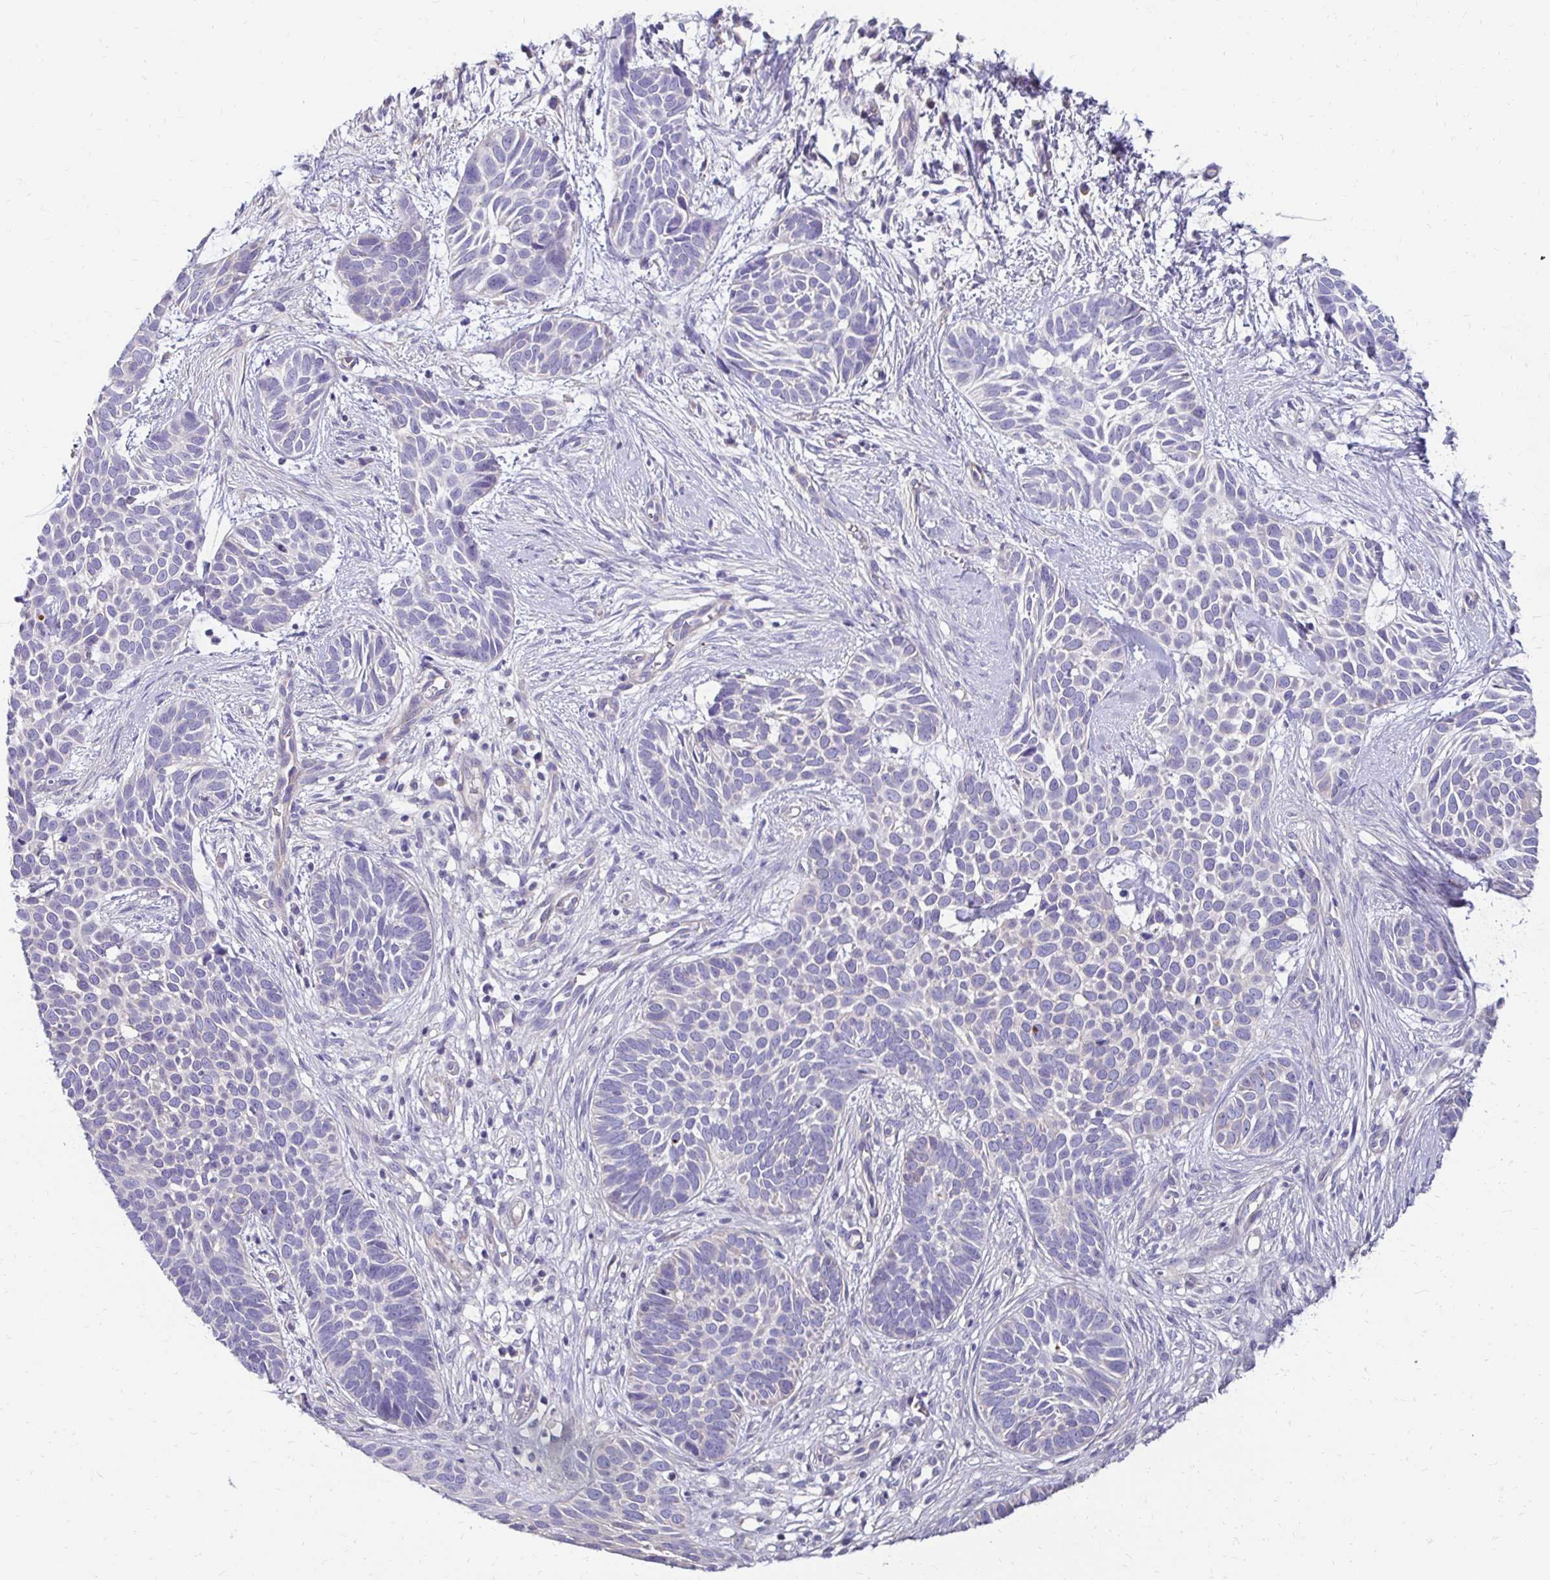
{"staining": {"intensity": "negative", "quantity": "none", "location": "none"}, "tissue": "skin cancer", "cell_type": "Tumor cells", "image_type": "cancer", "snomed": [{"axis": "morphology", "description": "Basal cell carcinoma"}, {"axis": "topography", "description": "Skin"}], "caption": "This photomicrograph is of skin cancer (basal cell carcinoma) stained with immunohistochemistry to label a protein in brown with the nuclei are counter-stained blue. There is no staining in tumor cells. (DAB (3,3'-diaminobenzidine) immunohistochemistry visualized using brightfield microscopy, high magnification).", "gene": "AKAP6", "patient": {"sex": "male", "age": 69}}